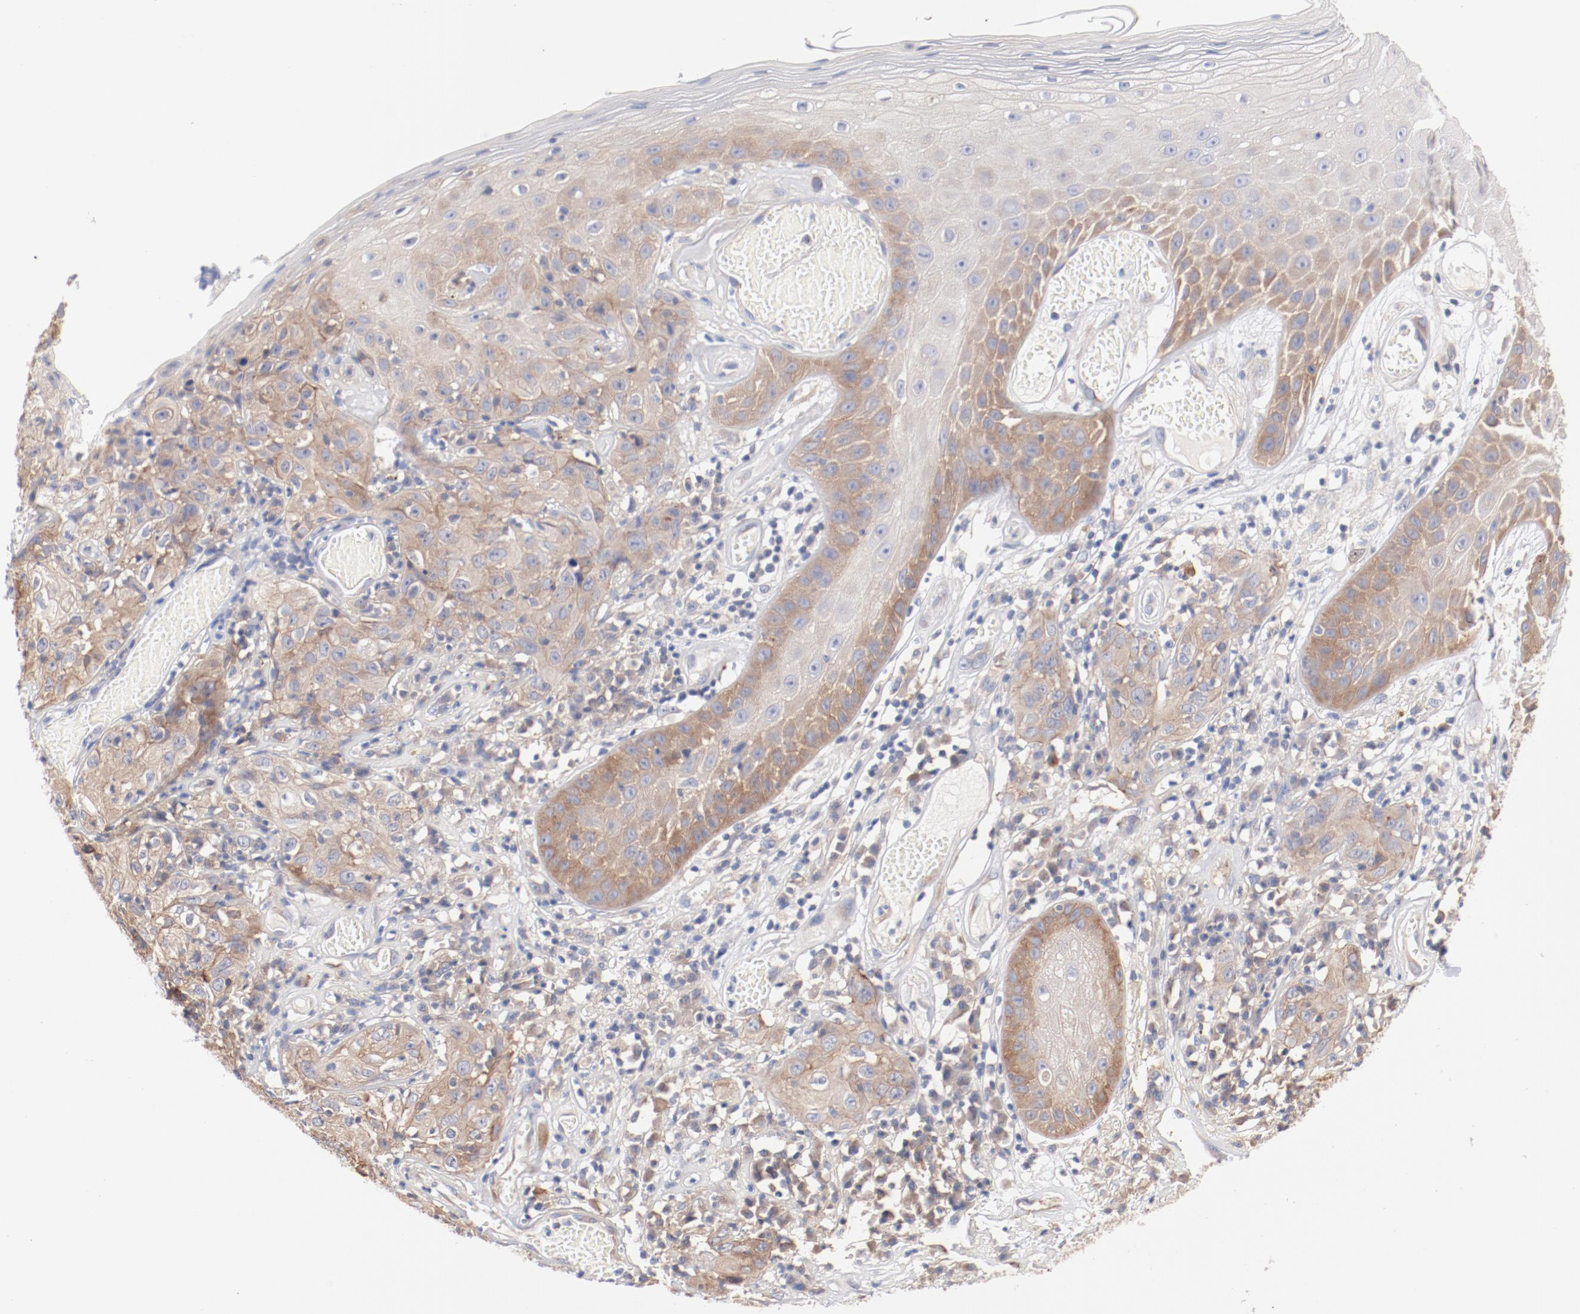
{"staining": {"intensity": "weak", "quantity": "25%-75%", "location": "cytoplasmic/membranous"}, "tissue": "skin cancer", "cell_type": "Tumor cells", "image_type": "cancer", "snomed": [{"axis": "morphology", "description": "Squamous cell carcinoma, NOS"}, {"axis": "topography", "description": "Skin"}], "caption": "Immunohistochemistry image of human skin cancer (squamous cell carcinoma) stained for a protein (brown), which demonstrates low levels of weak cytoplasmic/membranous expression in about 25%-75% of tumor cells.", "gene": "SETD3", "patient": {"sex": "male", "age": 65}}